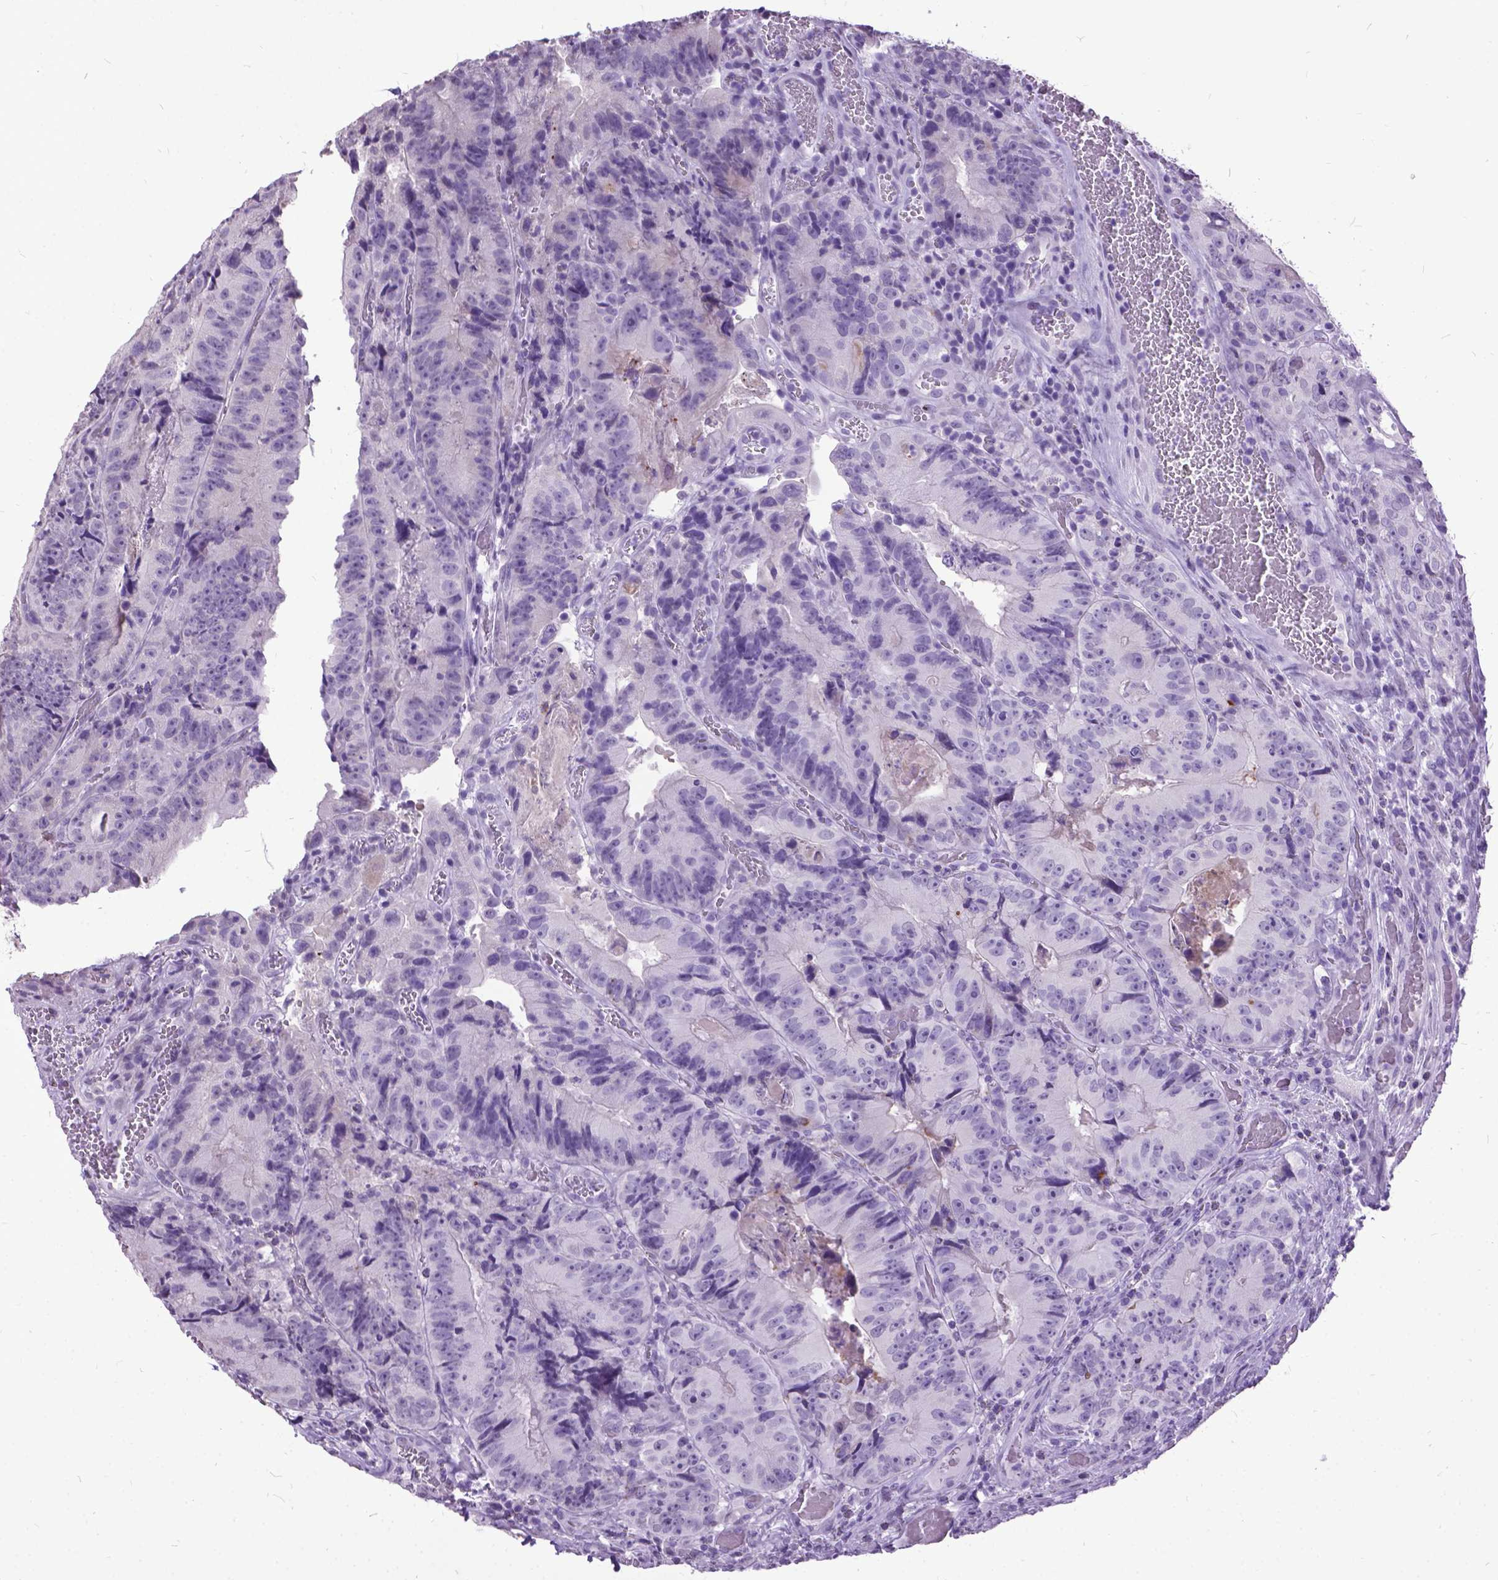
{"staining": {"intensity": "negative", "quantity": "none", "location": "none"}, "tissue": "colorectal cancer", "cell_type": "Tumor cells", "image_type": "cancer", "snomed": [{"axis": "morphology", "description": "Adenocarcinoma, NOS"}, {"axis": "topography", "description": "Colon"}], "caption": "Immunohistochemistry (IHC) of colorectal cancer exhibits no staining in tumor cells.", "gene": "MARCHF10", "patient": {"sex": "female", "age": 86}}